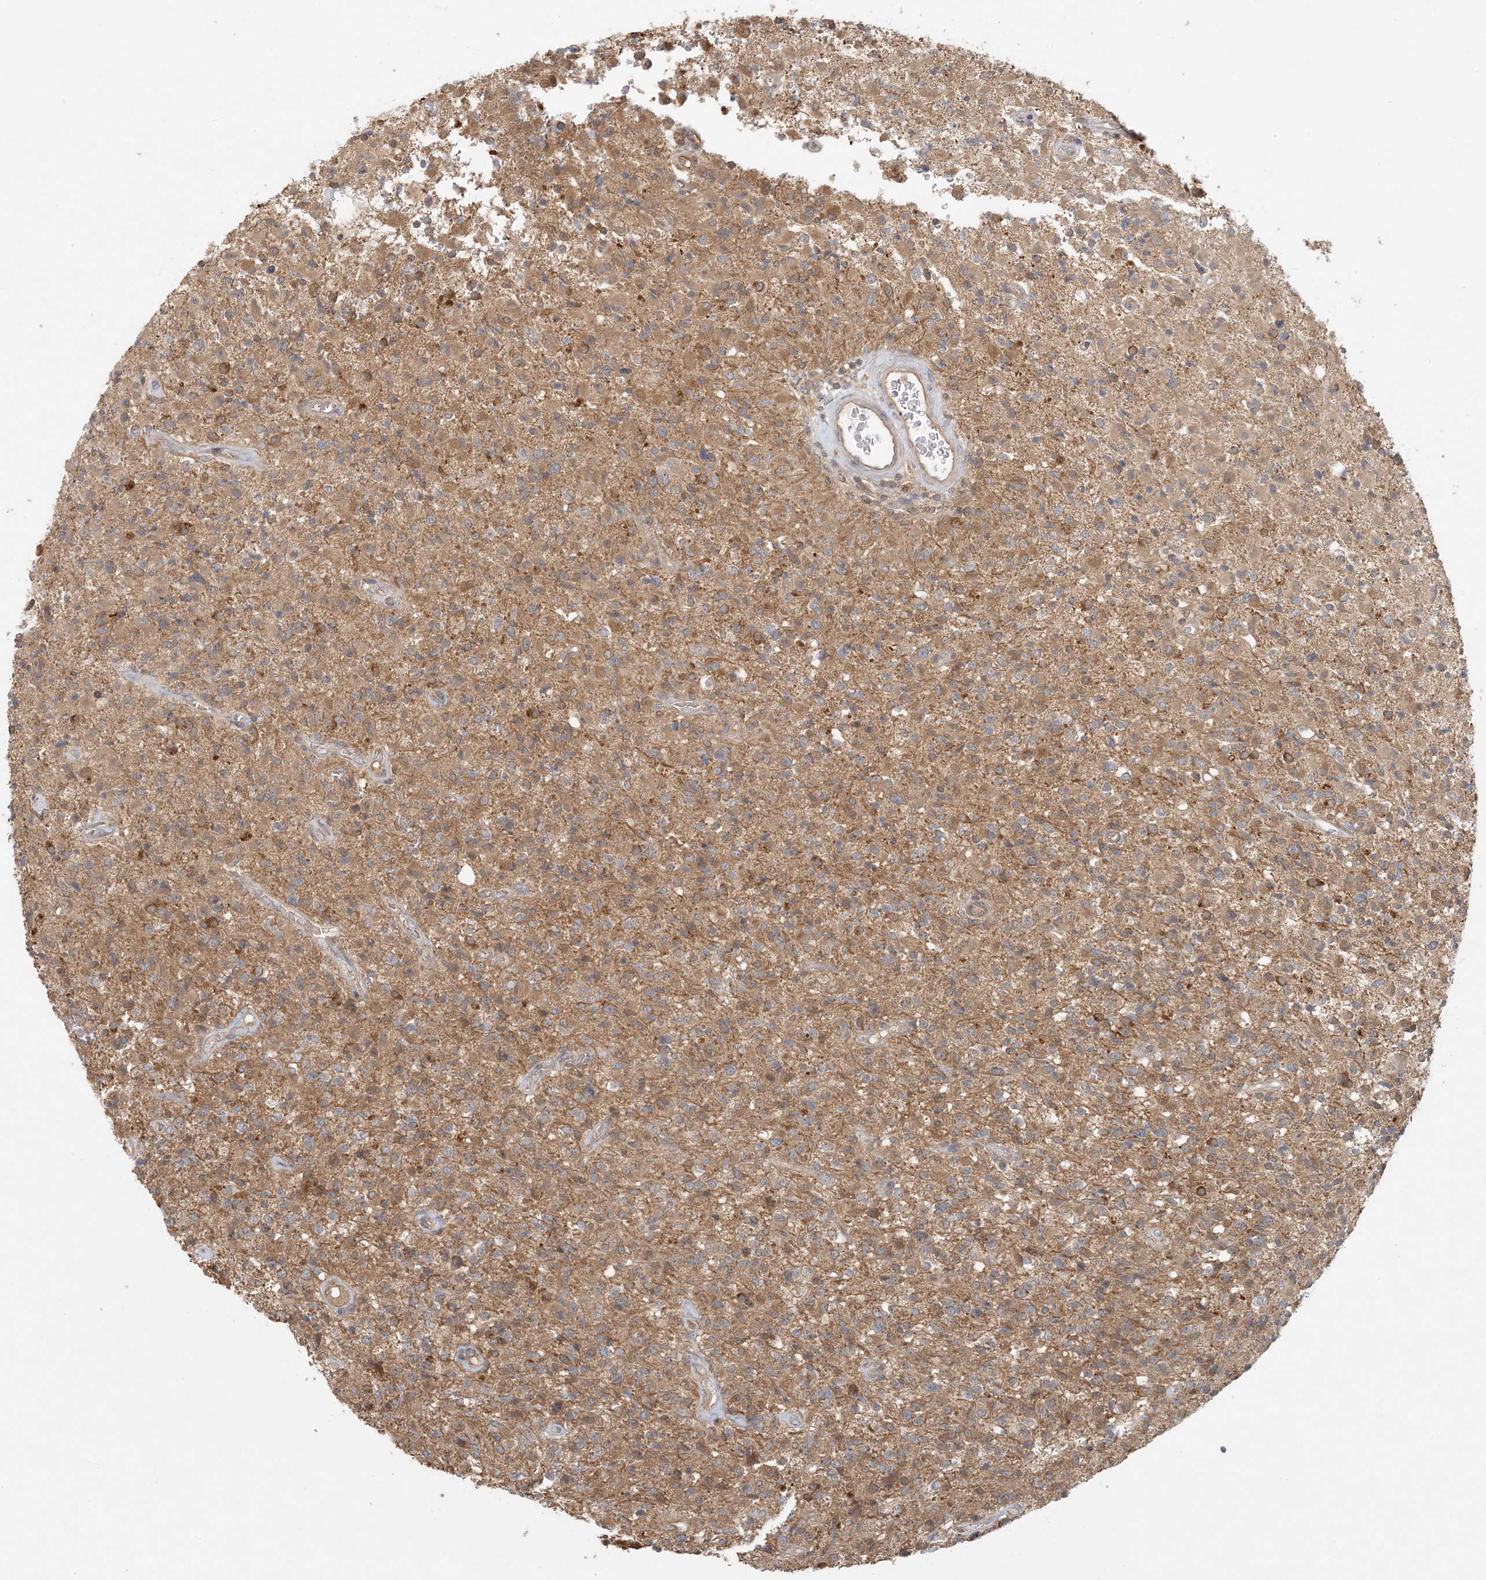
{"staining": {"intensity": "moderate", "quantity": ">75%", "location": "cytoplasmic/membranous"}, "tissue": "glioma", "cell_type": "Tumor cells", "image_type": "cancer", "snomed": [{"axis": "morphology", "description": "Glioma, malignant, High grade"}, {"axis": "topography", "description": "Brain"}], "caption": "Immunohistochemical staining of high-grade glioma (malignant) demonstrates medium levels of moderate cytoplasmic/membranous protein expression in about >75% of tumor cells.", "gene": "OBI1", "patient": {"sex": "female", "age": 57}}